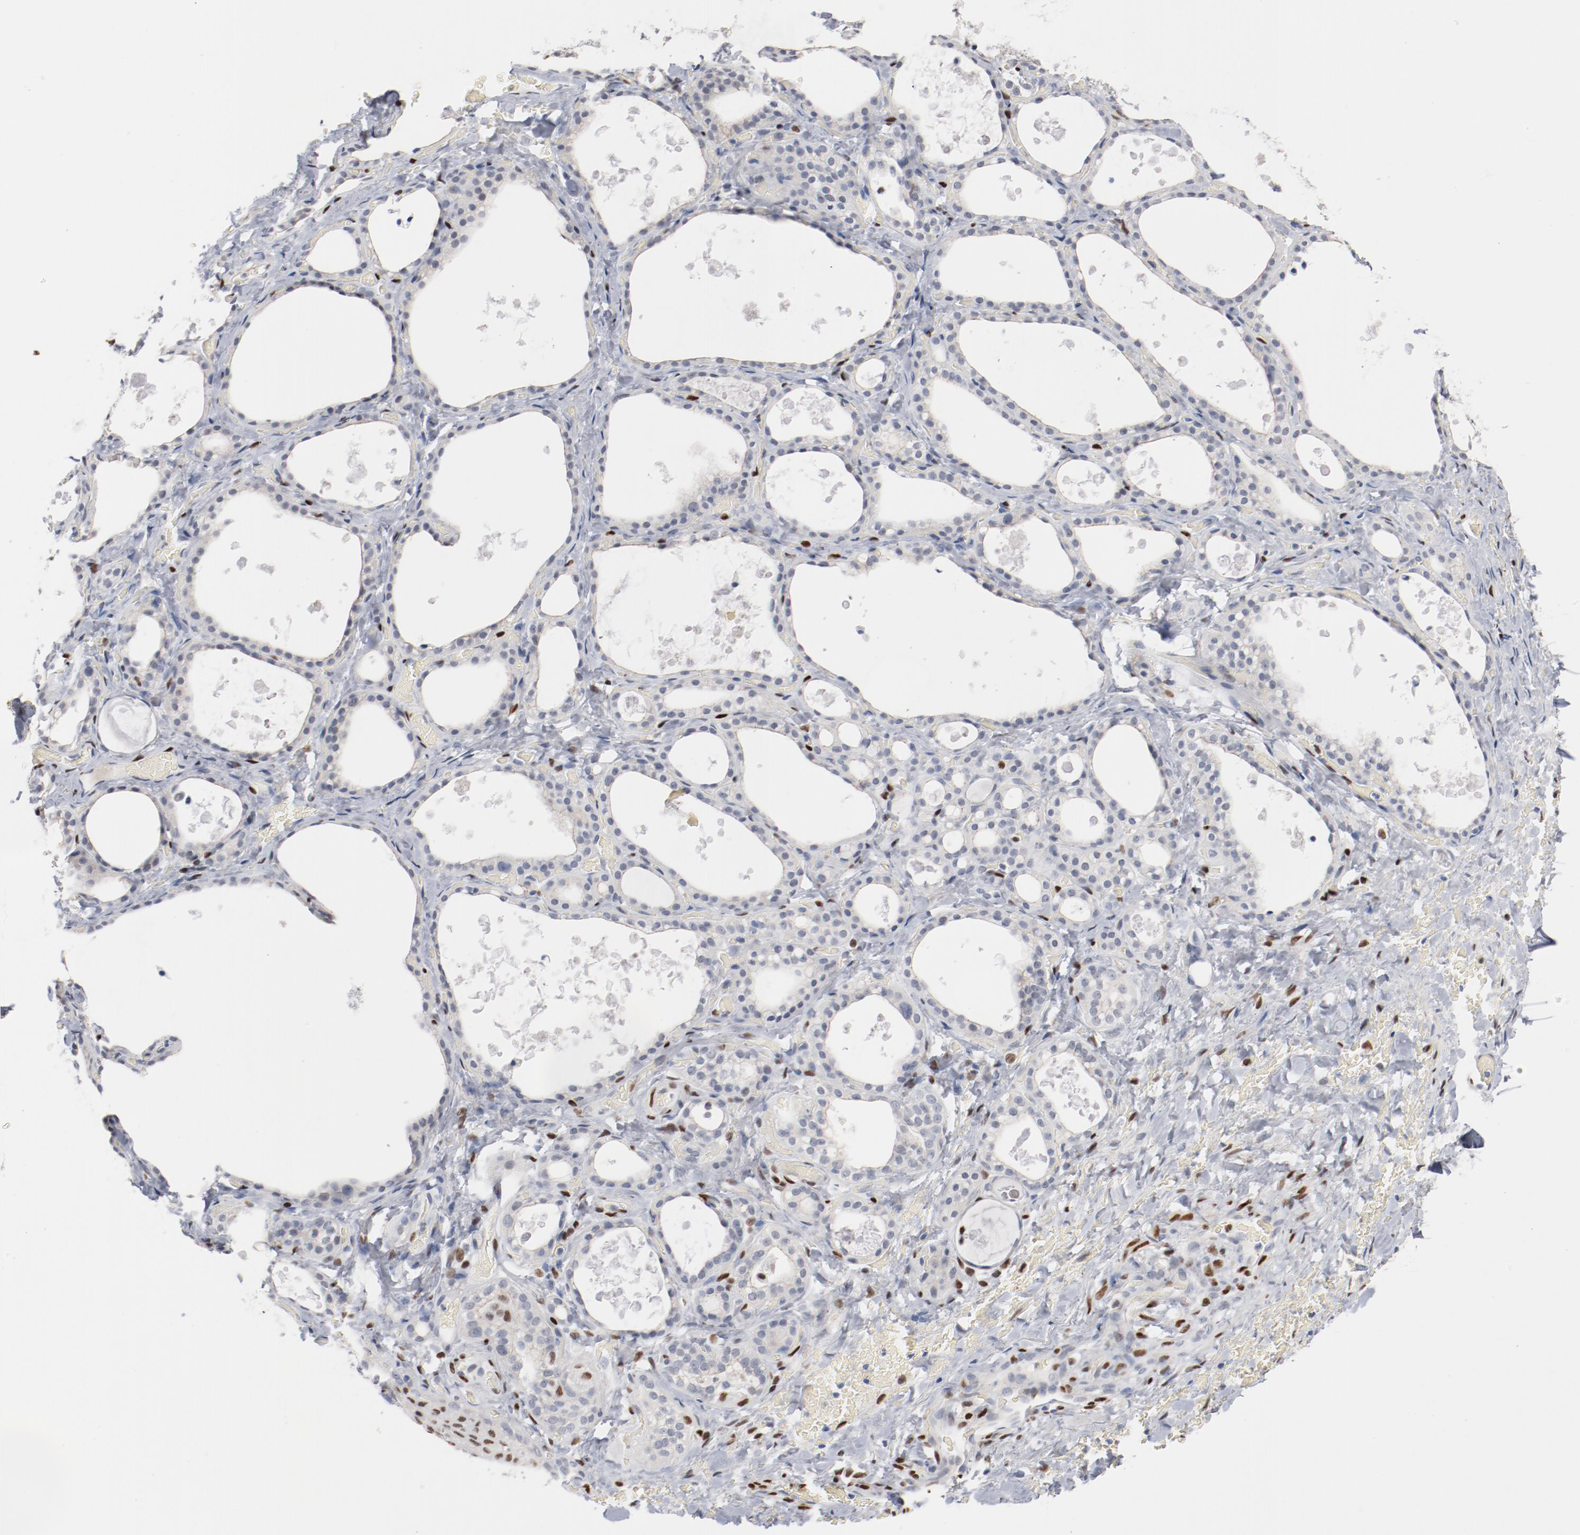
{"staining": {"intensity": "negative", "quantity": "none", "location": "none"}, "tissue": "thyroid gland", "cell_type": "Glandular cells", "image_type": "normal", "snomed": [{"axis": "morphology", "description": "Normal tissue, NOS"}, {"axis": "topography", "description": "Thyroid gland"}], "caption": "DAB immunohistochemical staining of benign human thyroid gland displays no significant positivity in glandular cells.", "gene": "ZEB2", "patient": {"sex": "male", "age": 61}}